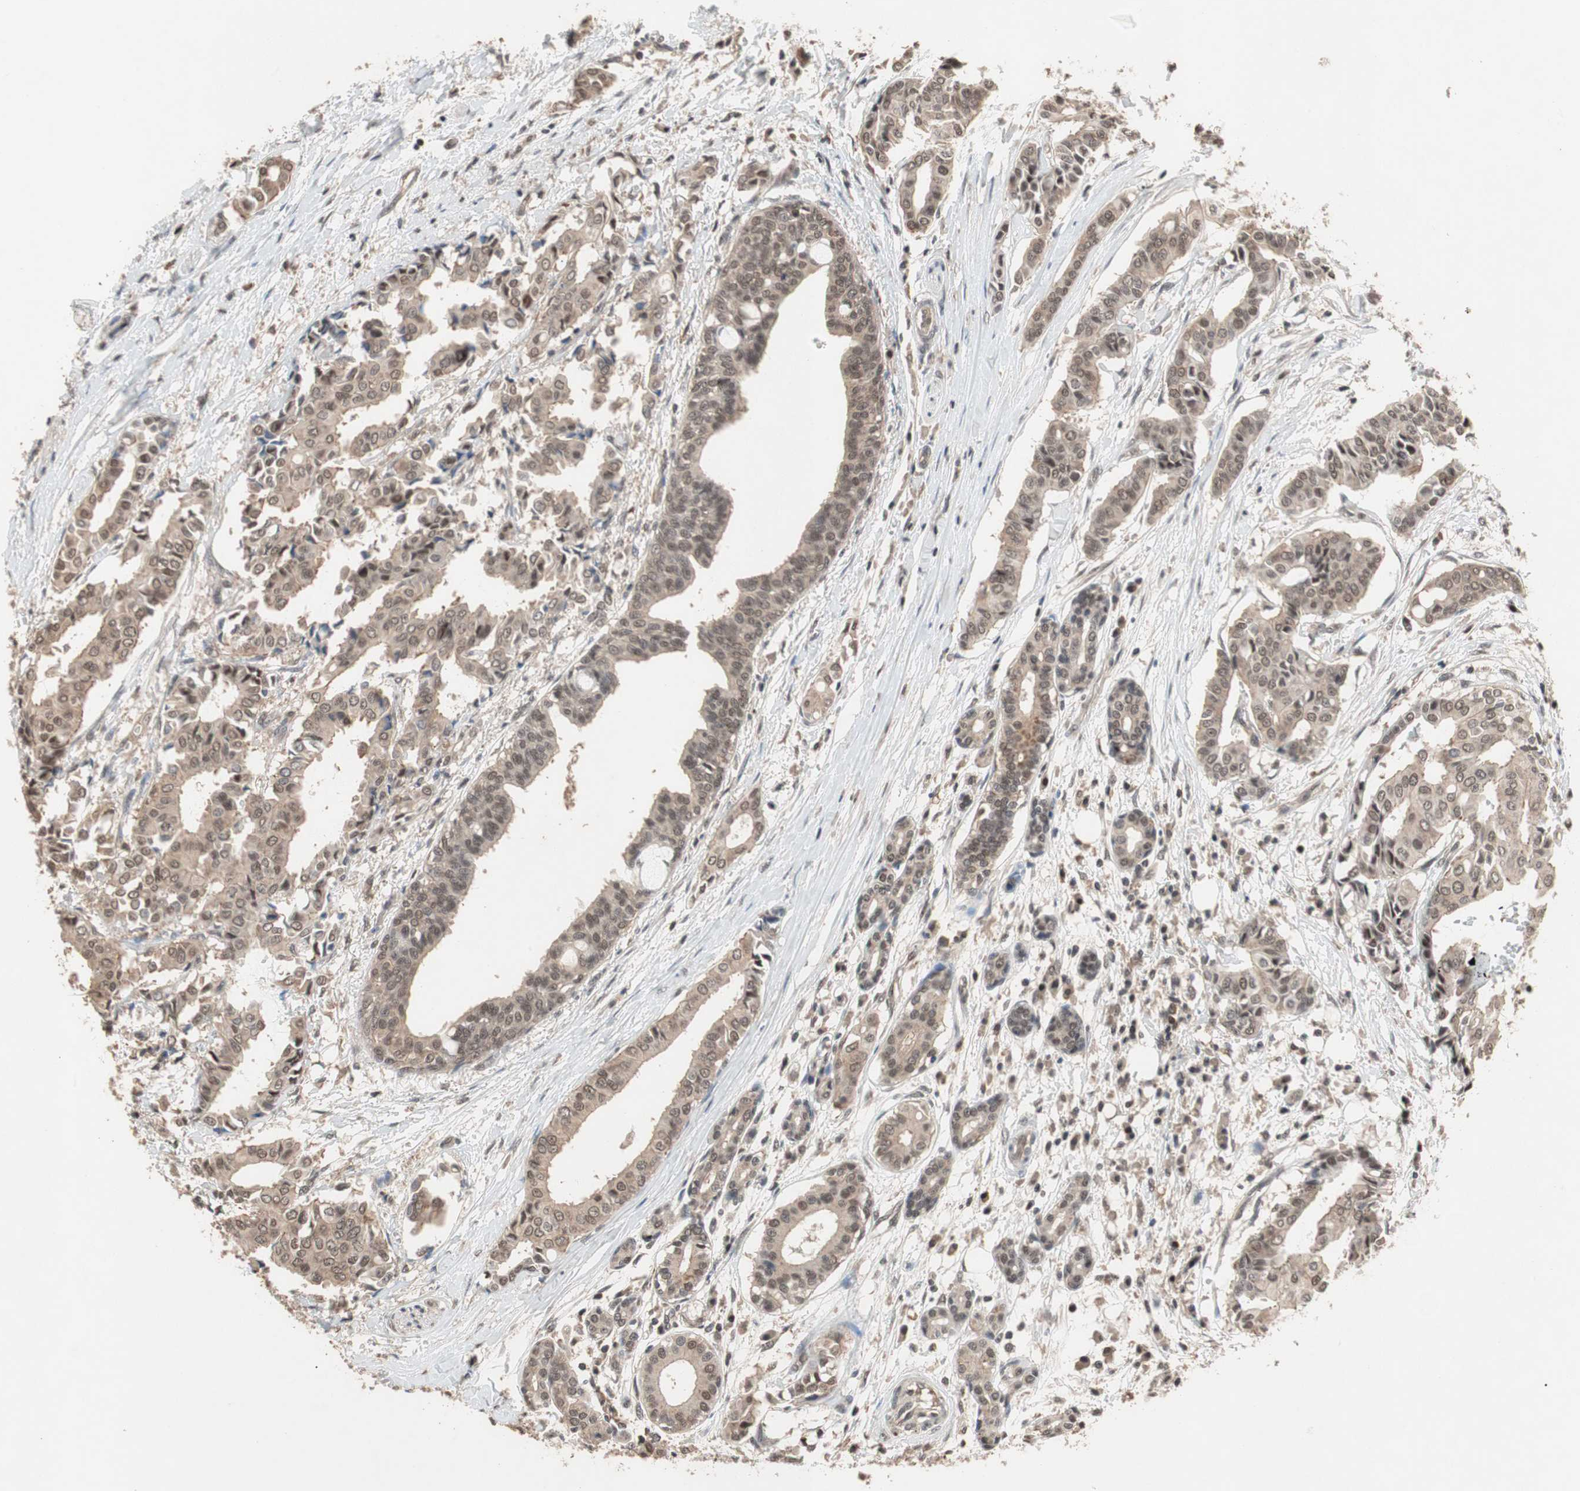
{"staining": {"intensity": "moderate", "quantity": ">75%", "location": "cytoplasmic/membranous,nuclear"}, "tissue": "head and neck cancer", "cell_type": "Tumor cells", "image_type": "cancer", "snomed": [{"axis": "morphology", "description": "Adenocarcinoma, NOS"}, {"axis": "topography", "description": "Salivary gland"}, {"axis": "topography", "description": "Head-Neck"}], "caption": "A high-resolution histopathology image shows immunohistochemistry staining of adenocarcinoma (head and neck), which reveals moderate cytoplasmic/membranous and nuclear expression in approximately >75% of tumor cells.", "gene": "GART", "patient": {"sex": "female", "age": 59}}